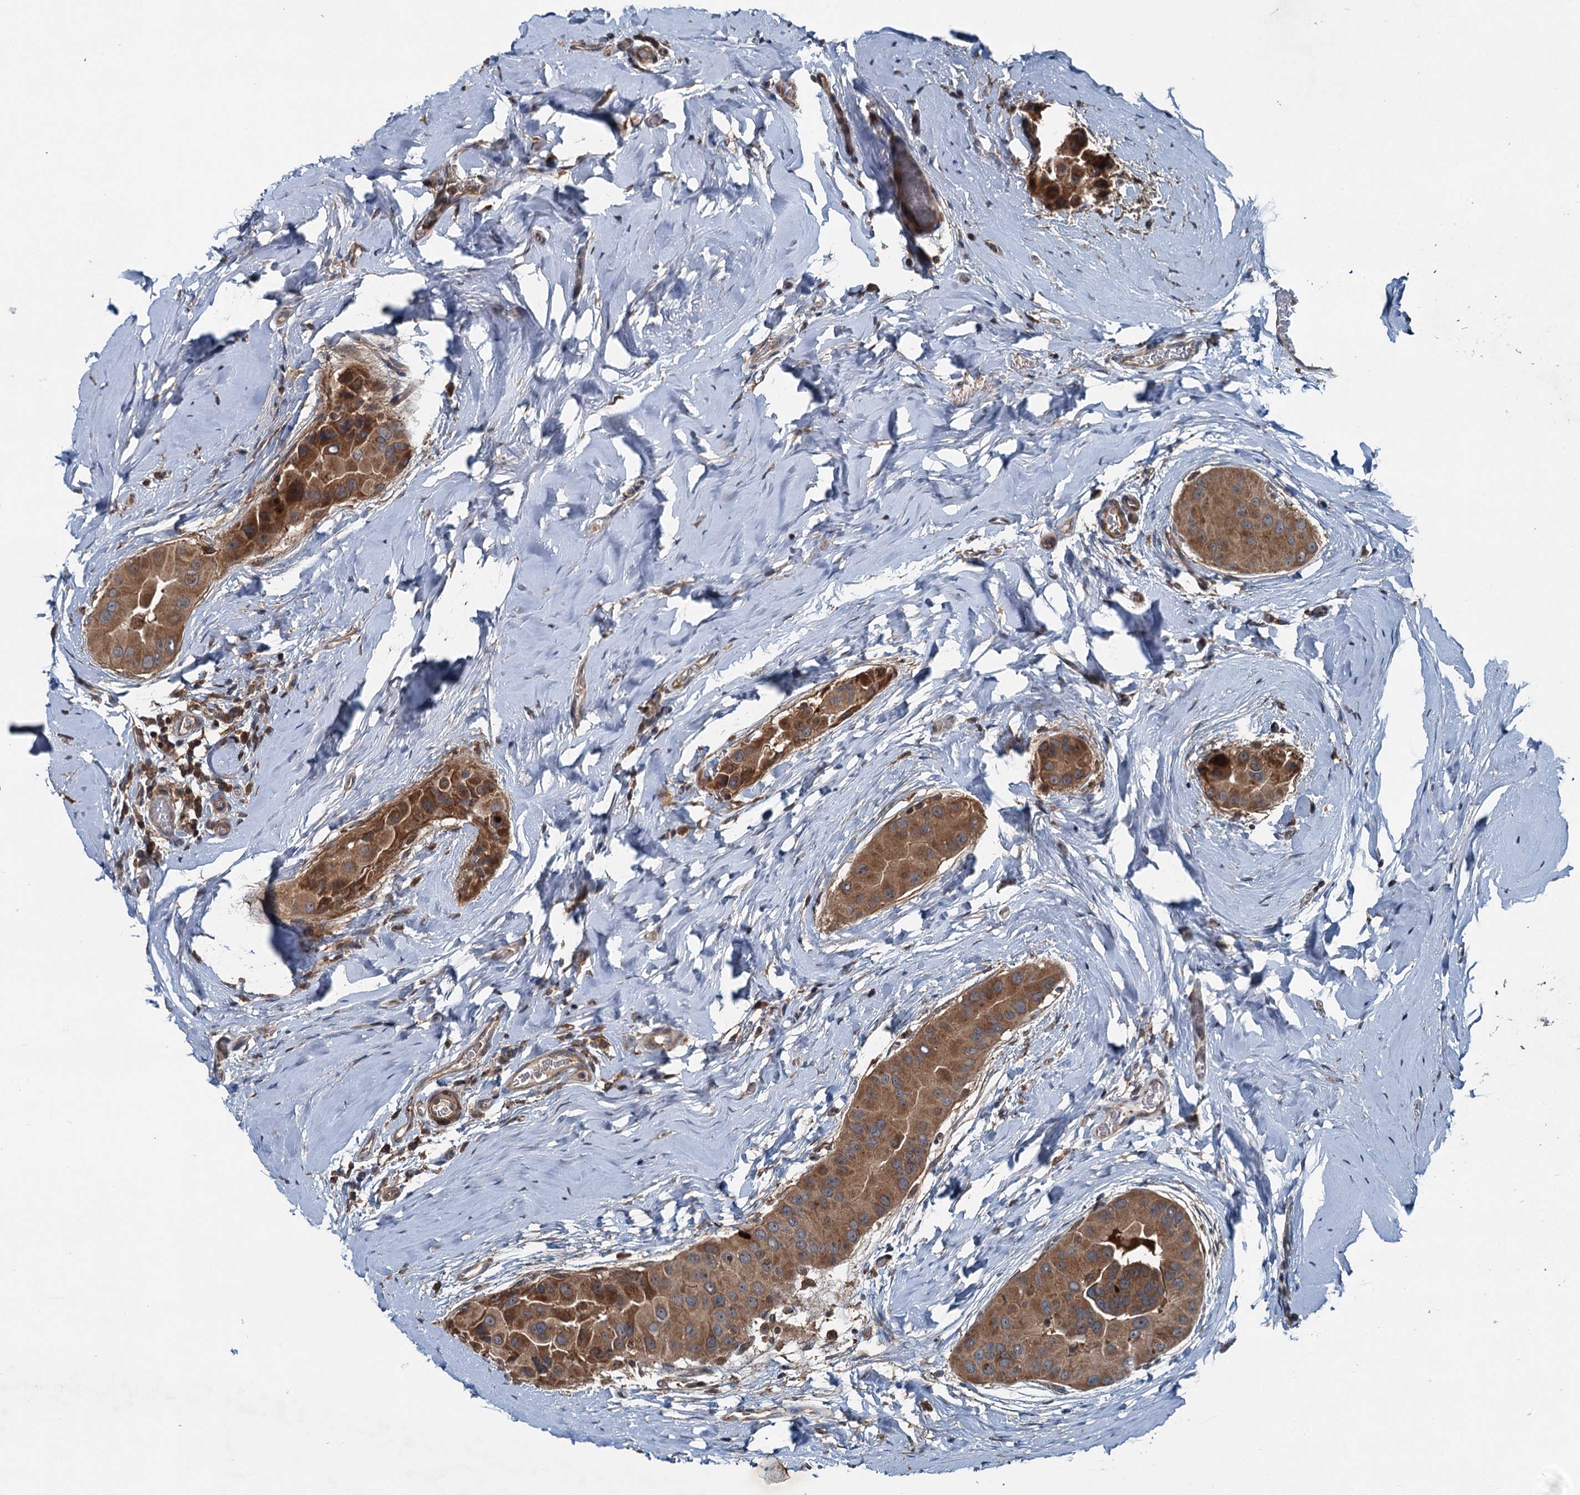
{"staining": {"intensity": "strong", "quantity": ">75%", "location": "cytoplasmic/membranous"}, "tissue": "thyroid cancer", "cell_type": "Tumor cells", "image_type": "cancer", "snomed": [{"axis": "morphology", "description": "Papillary adenocarcinoma, NOS"}, {"axis": "topography", "description": "Thyroid gland"}], "caption": "Immunohistochemistry histopathology image of neoplastic tissue: thyroid cancer stained using immunohistochemistry exhibits high levels of strong protein expression localized specifically in the cytoplasmic/membranous of tumor cells, appearing as a cytoplasmic/membranous brown color.", "gene": "TEDC1", "patient": {"sex": "male", "age": 33}}